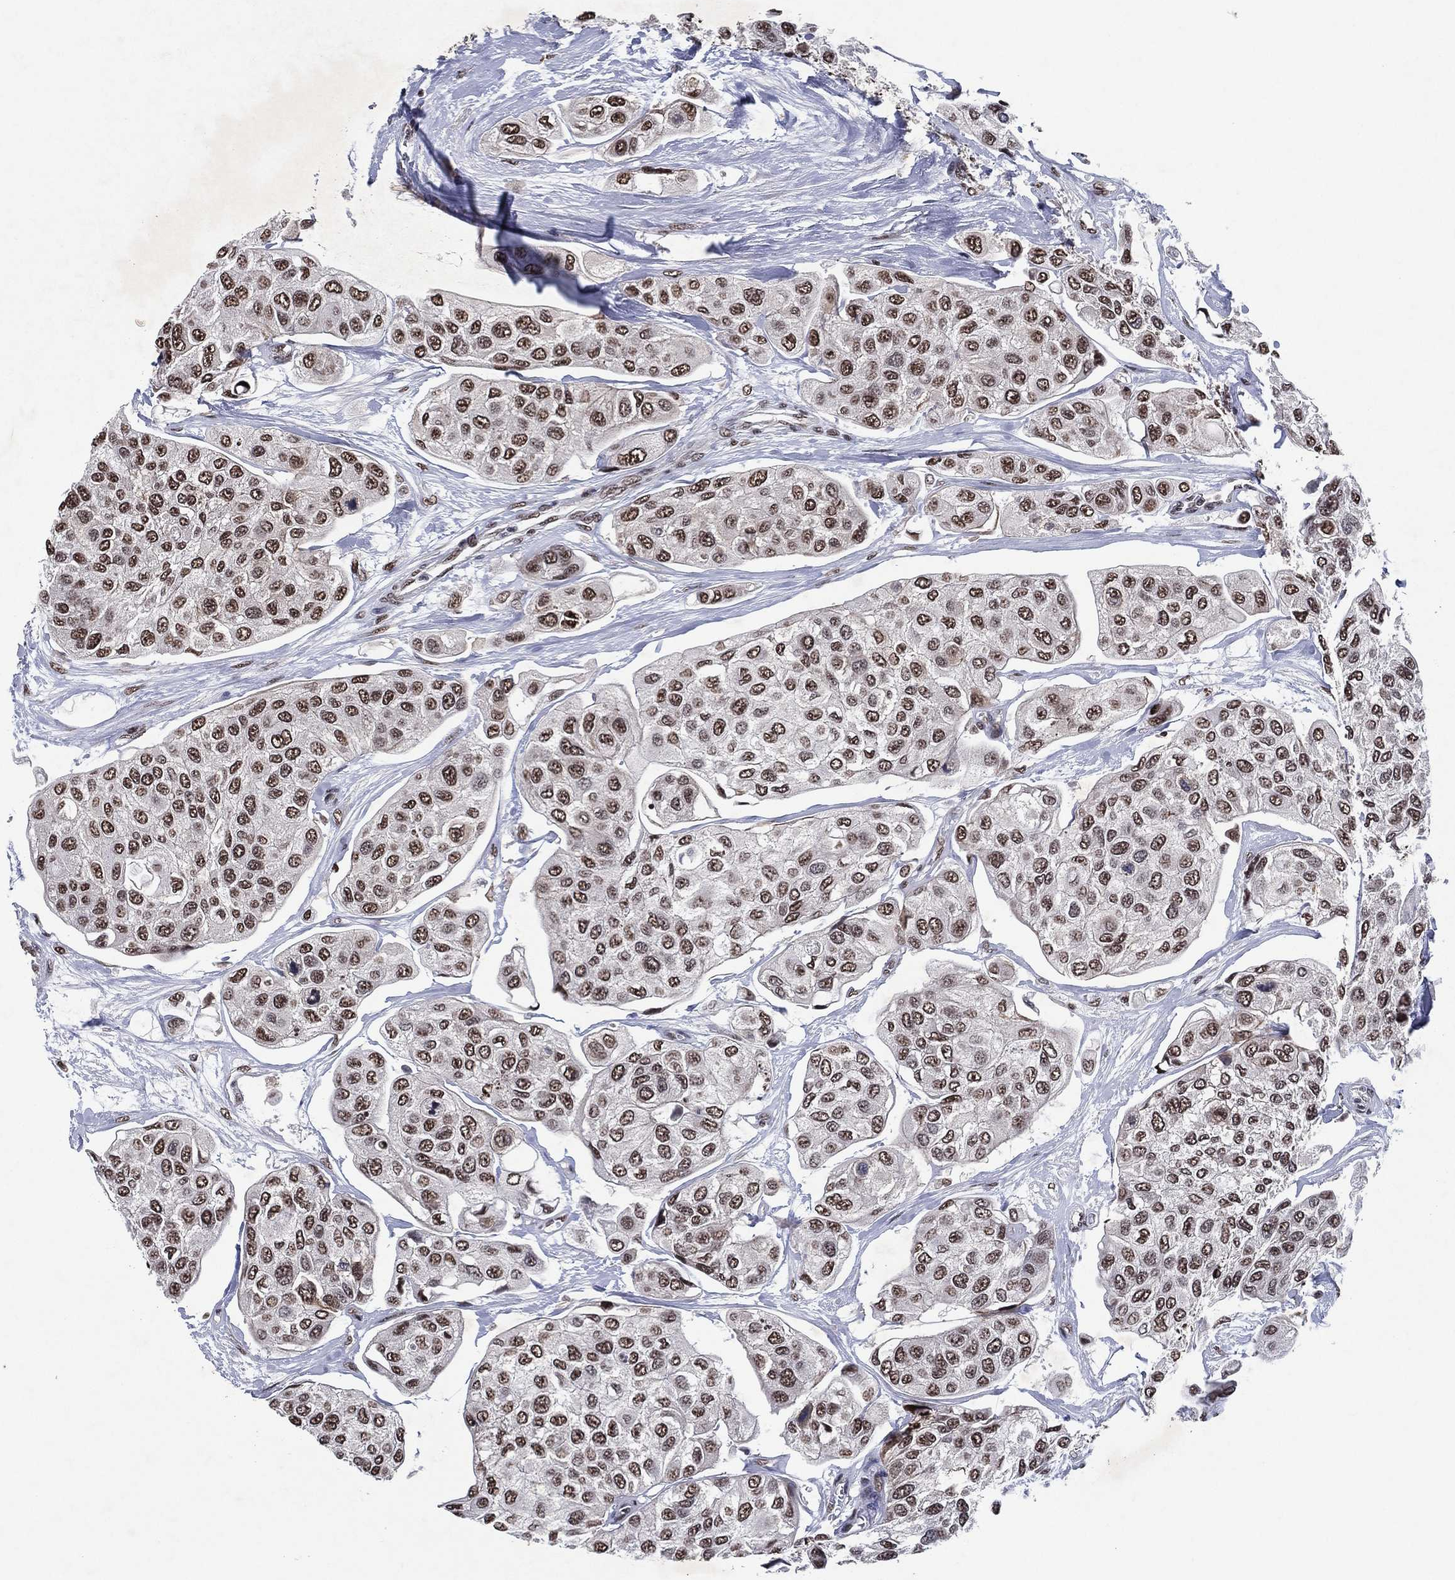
{"staining": {"intensity": "moderate", "quantity": ">75%", "location": "nuclear"}, "tissue": "urothelial cancer", "cell_type": "Tumor cells", "image_type": "cancer", "snomed": [{"axis": "morphology", "description": "Urothelial carcinoma, High grade"}, {"axis": "topography", "description": "Urinary bladder"}], "caption": "DAB immunohistochemical staining of human high-grade urothelial carcinoma exhibits moderate nuclear protein positivity in approximately >75% of tumor cells.", "gene": "ZBTB42", "patient": {"sex": "male", "age": 77}}